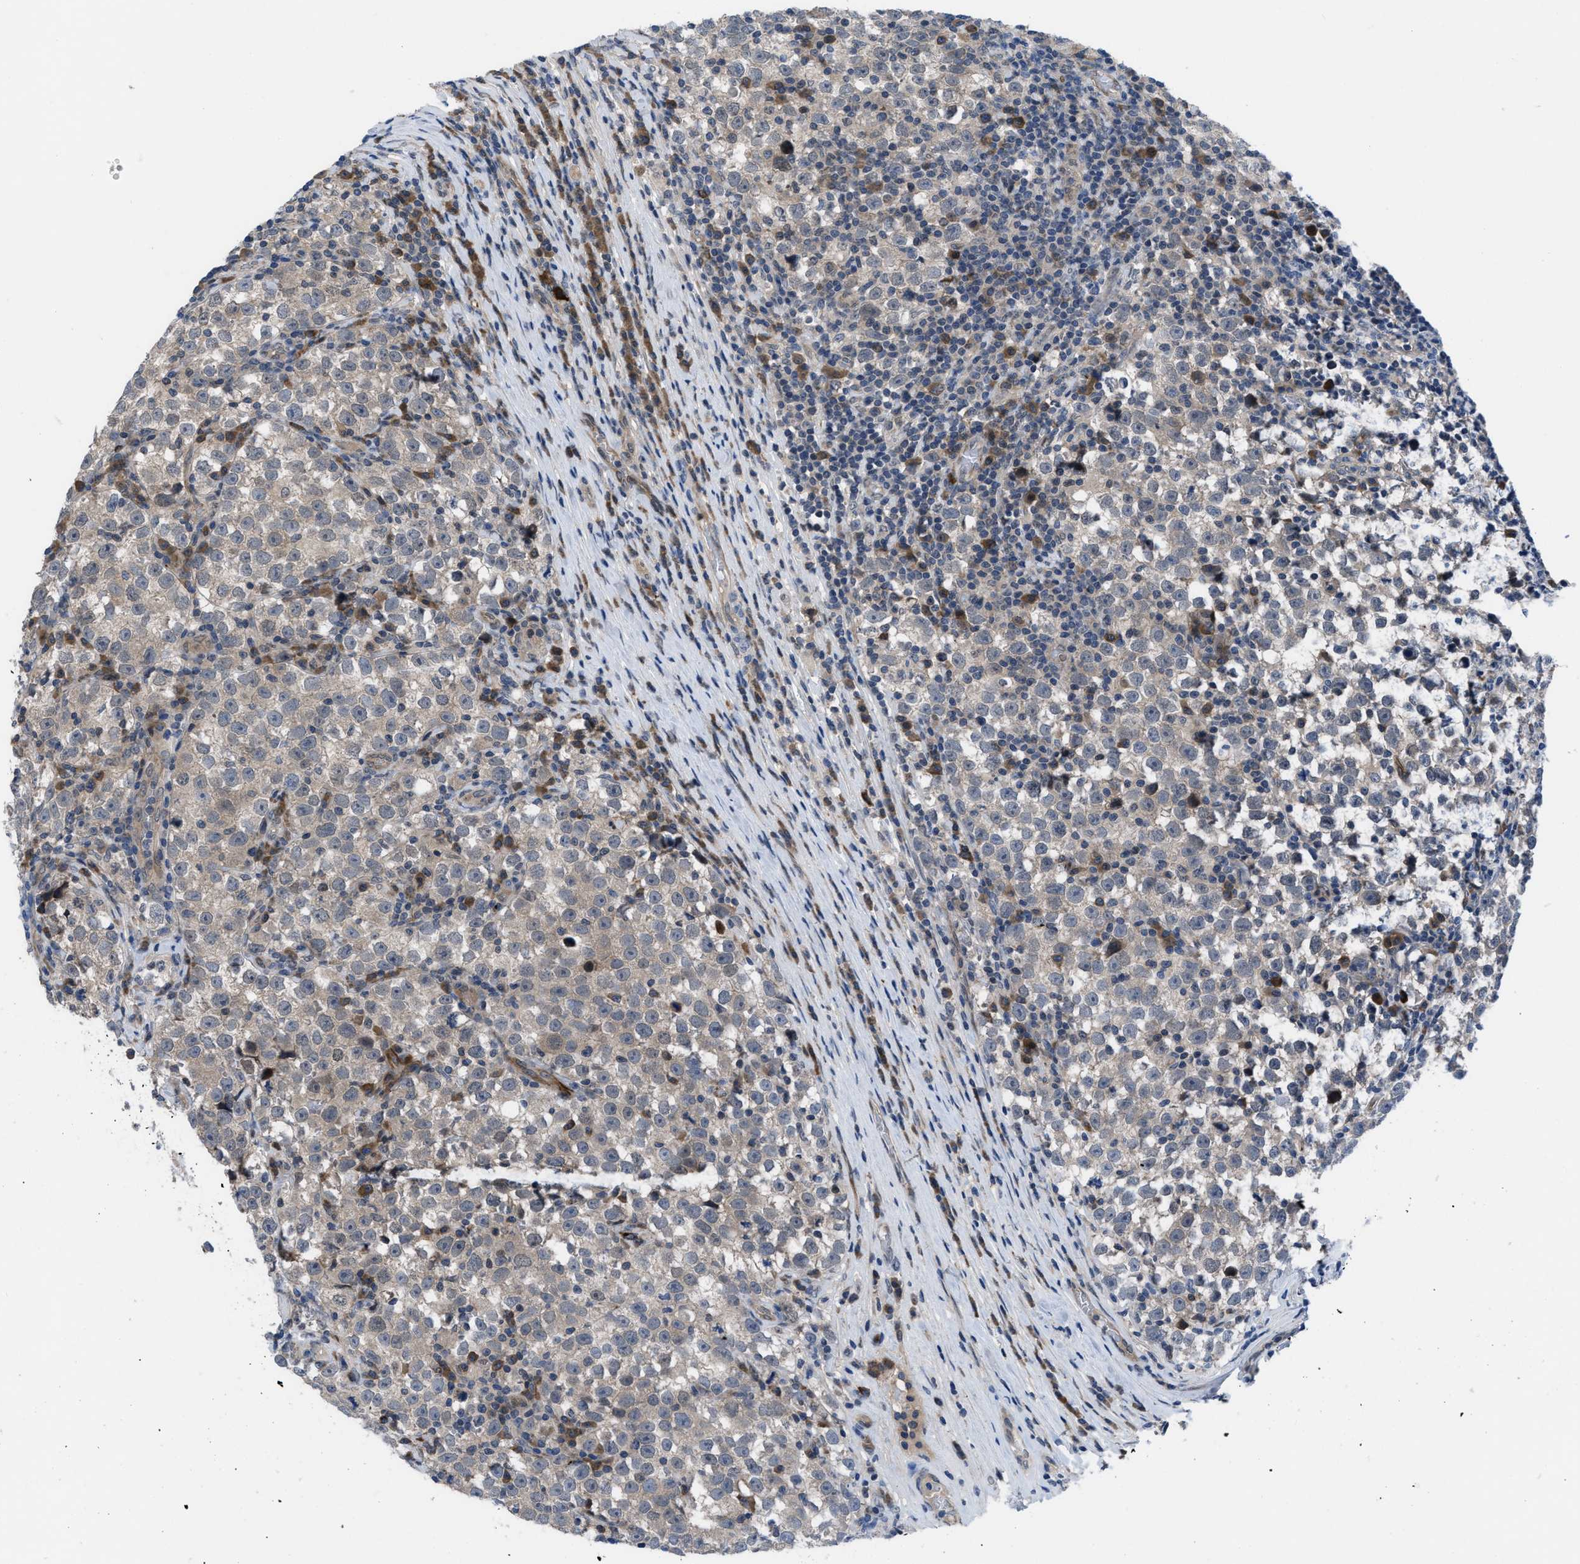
{"staining": {"intensity": "negative", "quantity": "none", "location": "none"}, "tissue": "testis cancer", "cell_type": "Tumor cells", "image_type": "cancer", "snomed": [{"axis": "morphology", "description": "Normal tissue, NOS"}, {"axis": "morphology", "description": "Seminoma, NOS"}, {"axis": "topography", "description": "Testis"}], "caption": "Immunohistochemical staining of human testis seminoma reveals no significant staining in tumor cells.", "gene": "IL17RE", "patient": {"sex": "male", "age": 43}}